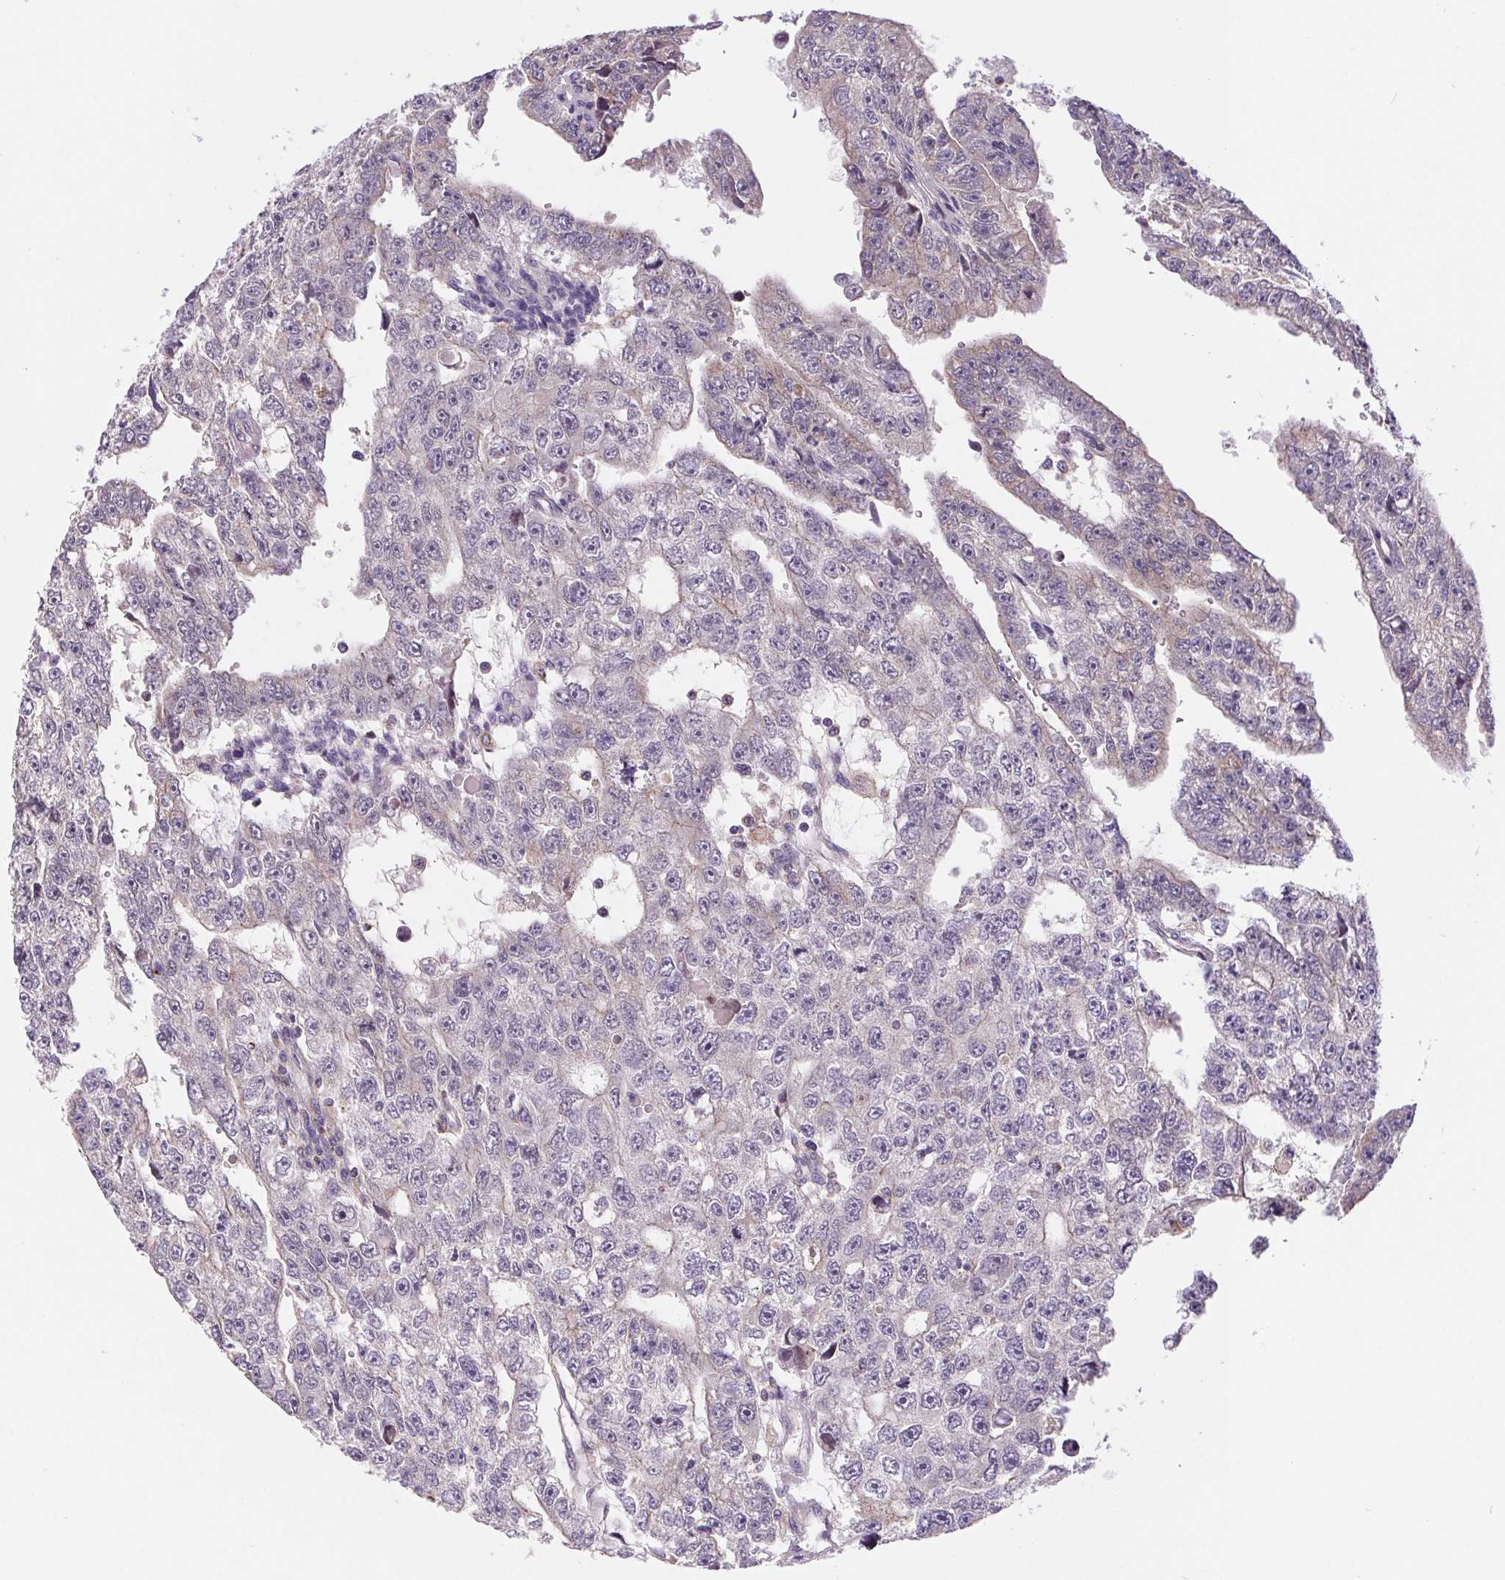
{"staining": {"intensity": "negative", "quantity": "none", "location": "none"}, "tissue": "testis cancer", "cell_type": "Tumor cells", "image_type": "cancer", "snomed": [{"axis": "morphology", "description": "Carcinoma, Embryonal, NOS"}, {"axis": "topography", "description": "Testis"}], "caption": "Testis cancer was stained to show a protein in brown. There is no significant staining in tumor cells.", "gene": "EMC6", "patient": {"sex": "male", "age": 20}}